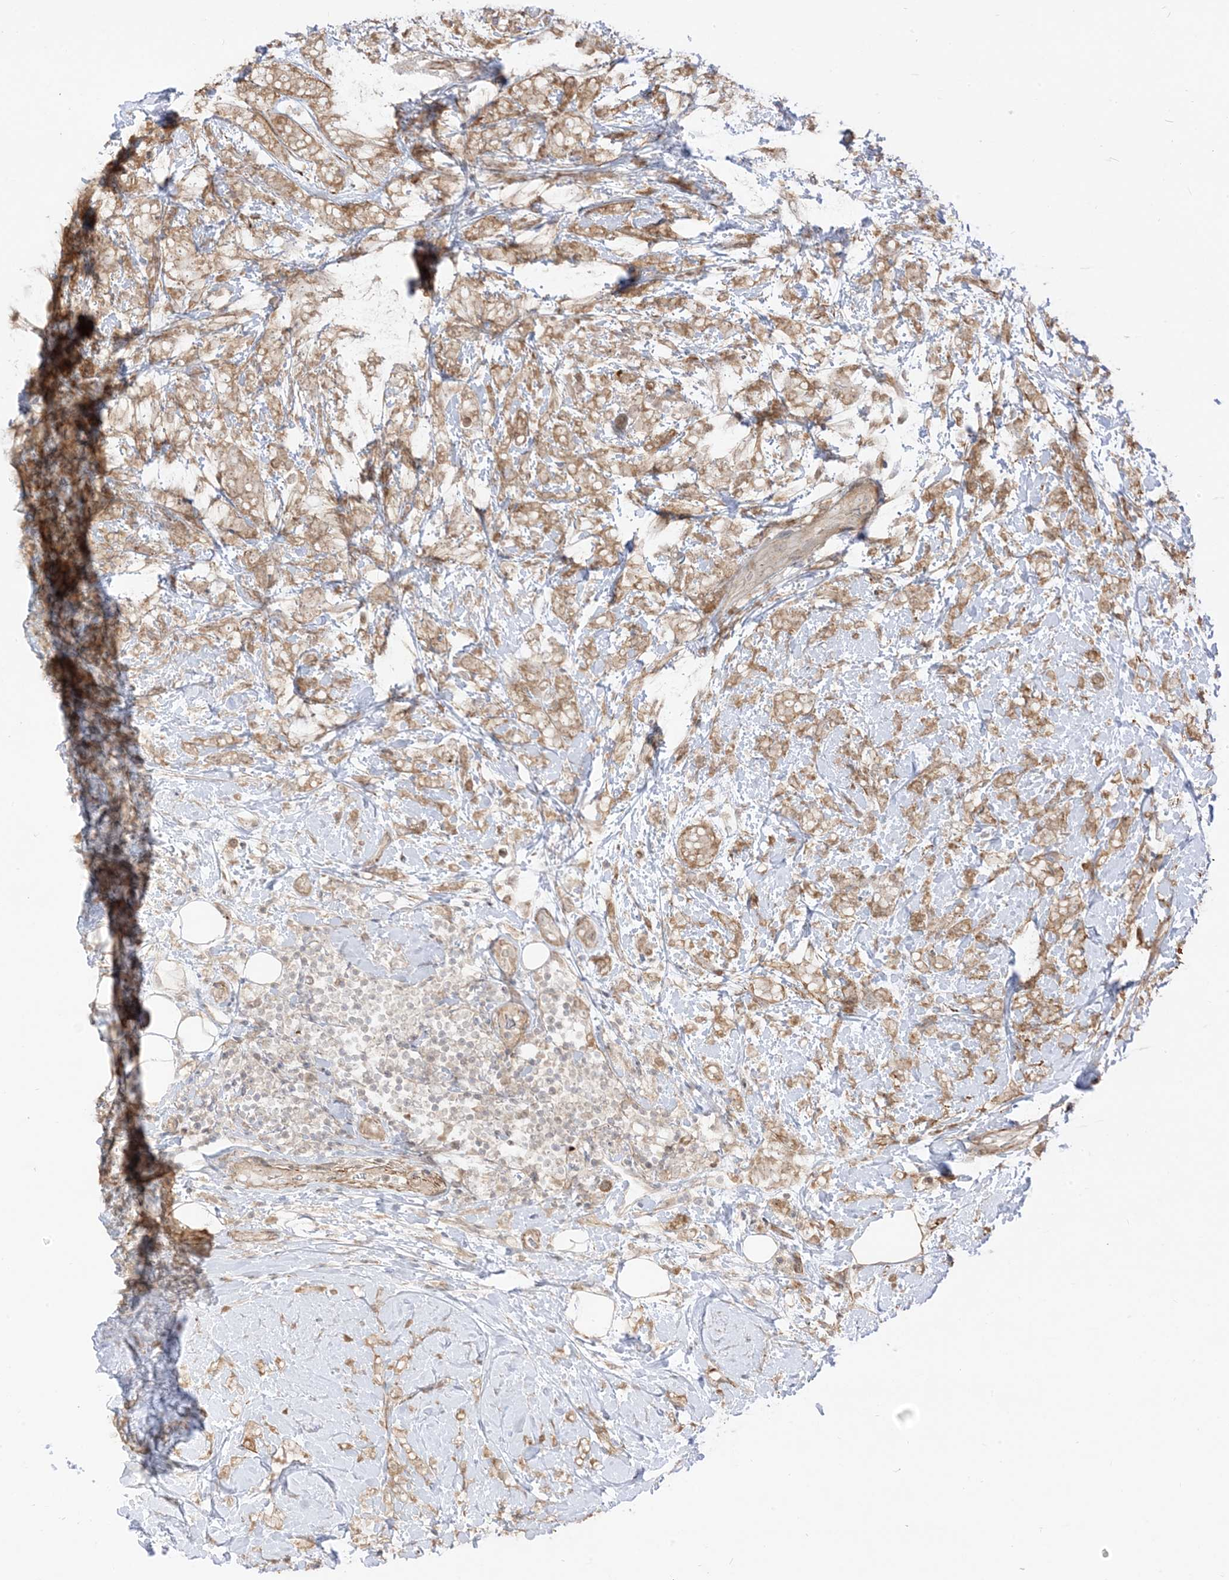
{"staining": {"intensity": "moderate", "quantity": ">75%", "location": "cytoplasmic/membranous"}, "tissue": "breast cancer", "cell_type": "Tumor cells", "image_type": "cancer", "snomed": [{"axis": "morphology", "description": "Lobular carcinoma"}, {"axis": "topography", "description": "Breast"}], "caption": "Tumor cells demonstrate medium levels of moderate cytoplasmic/membranous positivity in about >75% of cells in human breast cancer (lobular carcinoma).", "gene": "TBCC", "patient": {"sex": "female", "age": 58}}